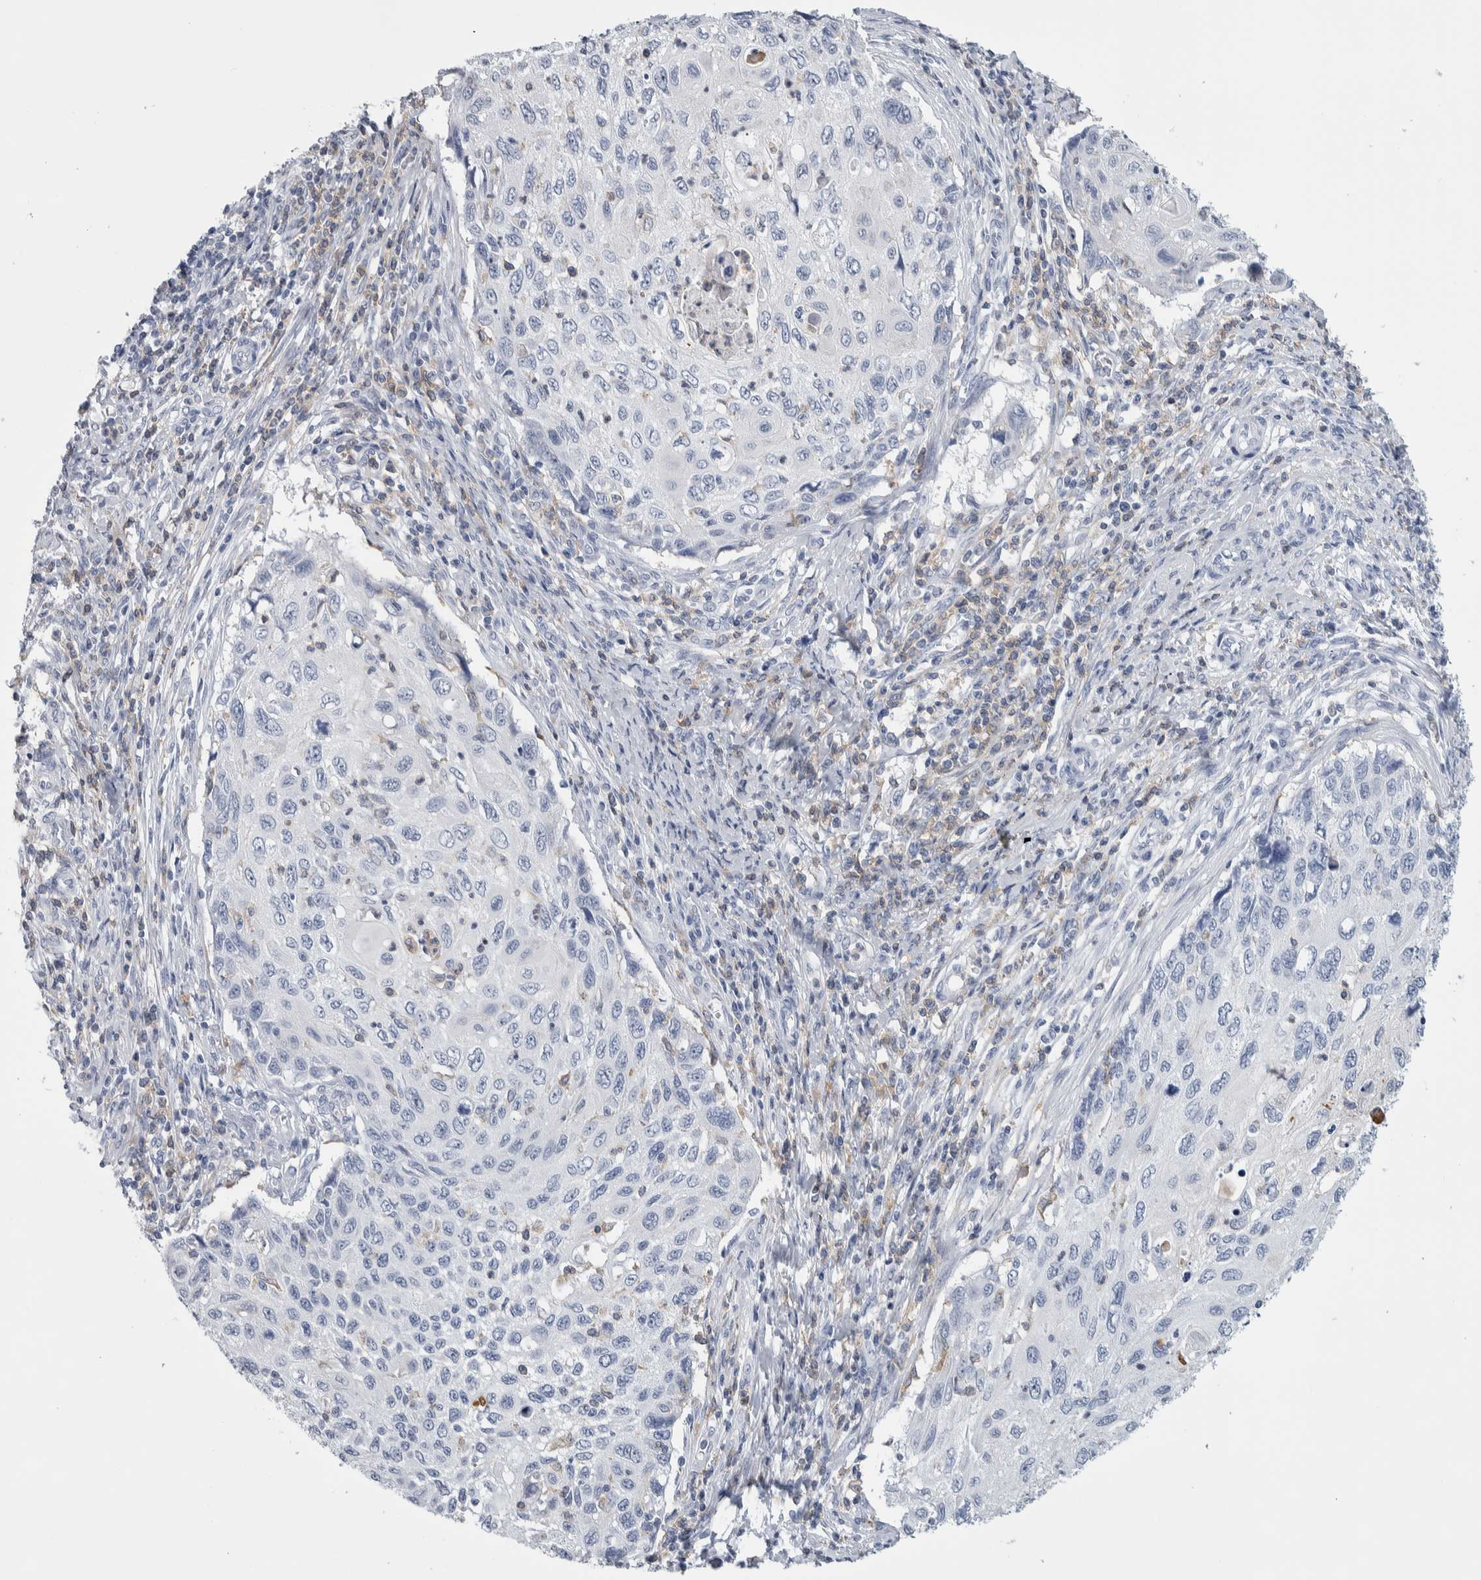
{"staining": {"intensity": "negative", "quantity": "none", "location": "none"}, "tissue": "cervical cancer", "cell_type": "Tumor cells", "image_type": "cancer", "snomed": [{"axis": "morphology", "description": "Squamous cell carcinoma, NOS"}, {"axis": "topography", "description": "Cervix"}], "caption": "High power microscopy histopathology image of an immunohistochemistry histopathology image of cervical cancer, revealing no significant positivity in tumor cells.", "gene": "SKAP2", "patient": {"sex": "female", "age": 70}}